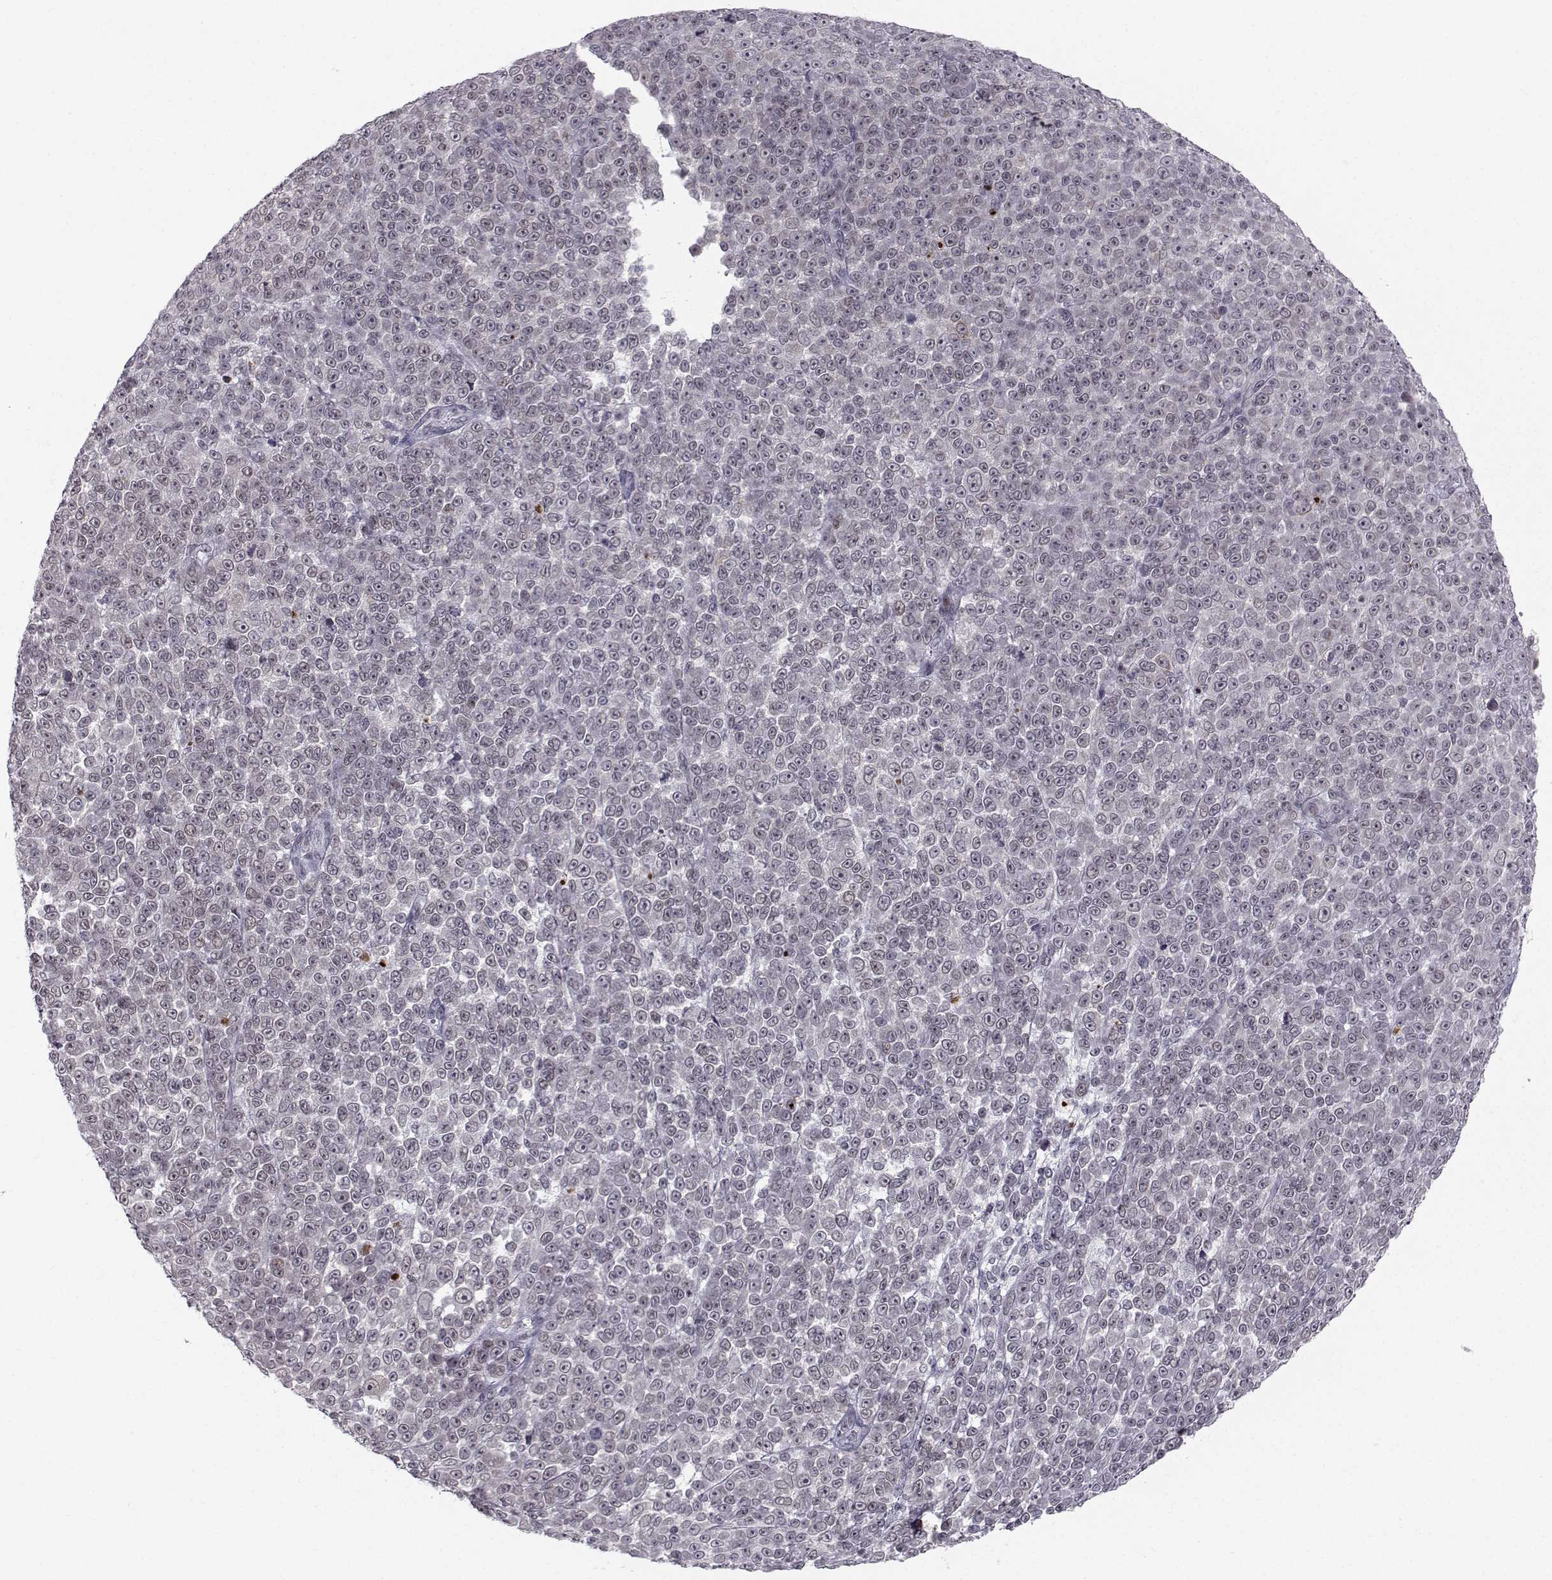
{"staining": {"intensity": "negative", "quantity": "none", "location": "none"}, "tissue": "melanoma", "cell_type": "Tumor cells", "image_type": "cancer", "snomed": [{"axis": "morphology", "description": "Malignant melanoma, NOS"}, {"axis": "topography", "description": "Skin"}], "caption": "DAB immunohistochemical staining of malignant melanoma demonstrates no significant positivity in tumor cells. The staining is performed using DAB (3,3'-diaminobenzidine) brown chromogen with nuclei counter-stained in using hematoxylin.", "gene": "MARCHF4", "patient": {"sex": "female", "age": 95}}